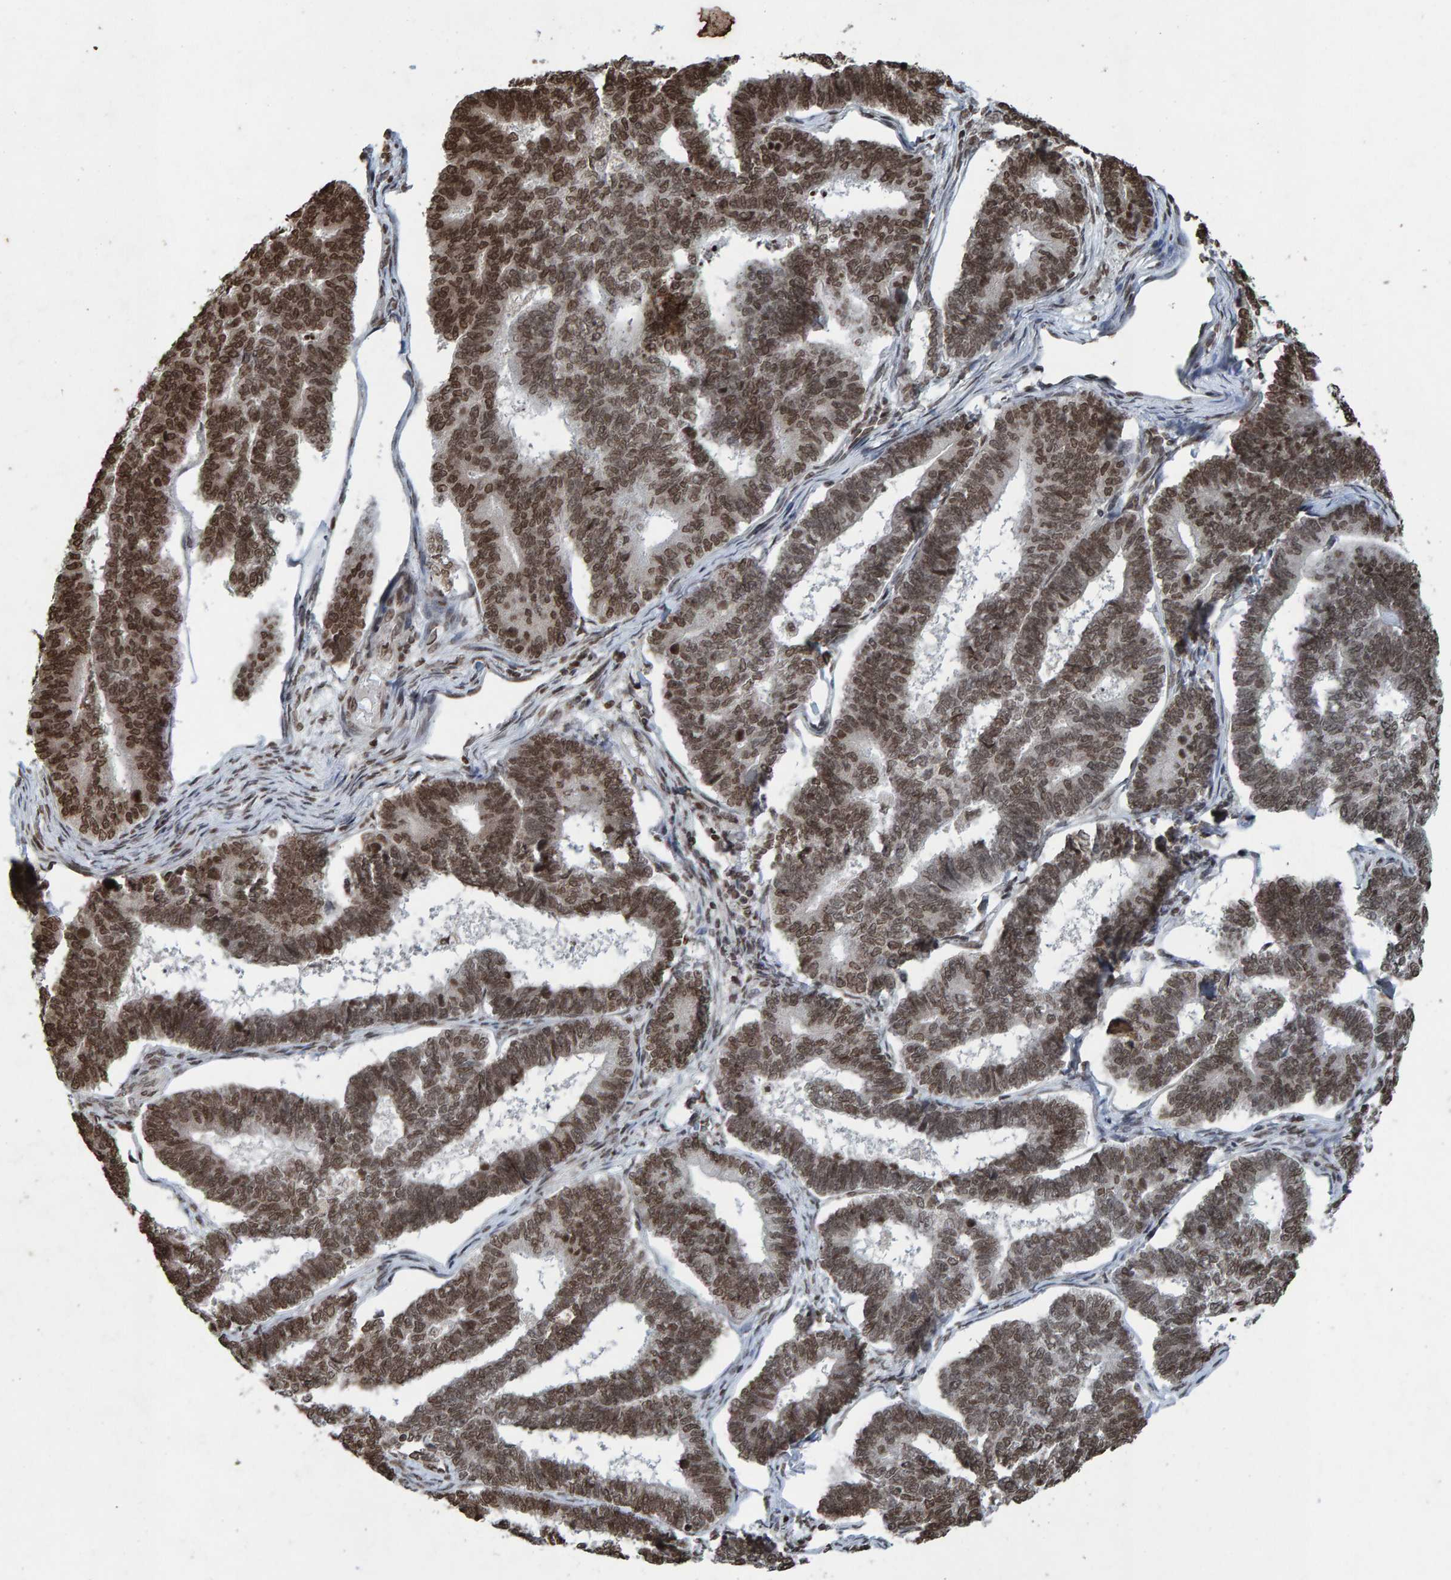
{"staining": {"intensity": "strong", "quantity": "25%-75%", "location": "nuclear"}, "tissue": "endometrial cancer", "cell_type": "Tumor cells", "image_type": "cancer", "snomed": [{"axis": "morphology", "description": "Adenocarcinoma, NOS"}, {"axis": "topography", "description": "Endometrium"}], "caption": "This micrograph displays endometrial cancer (adenocarcinoma) stained with immunohistochemistry to label a protein in brown. The nuclear of tumor cells show strong positivity for the protein. Nuclei are counter-stained blue.", "gene": "H2AZ1", "patient": {"sex": "female", "age": 70}}